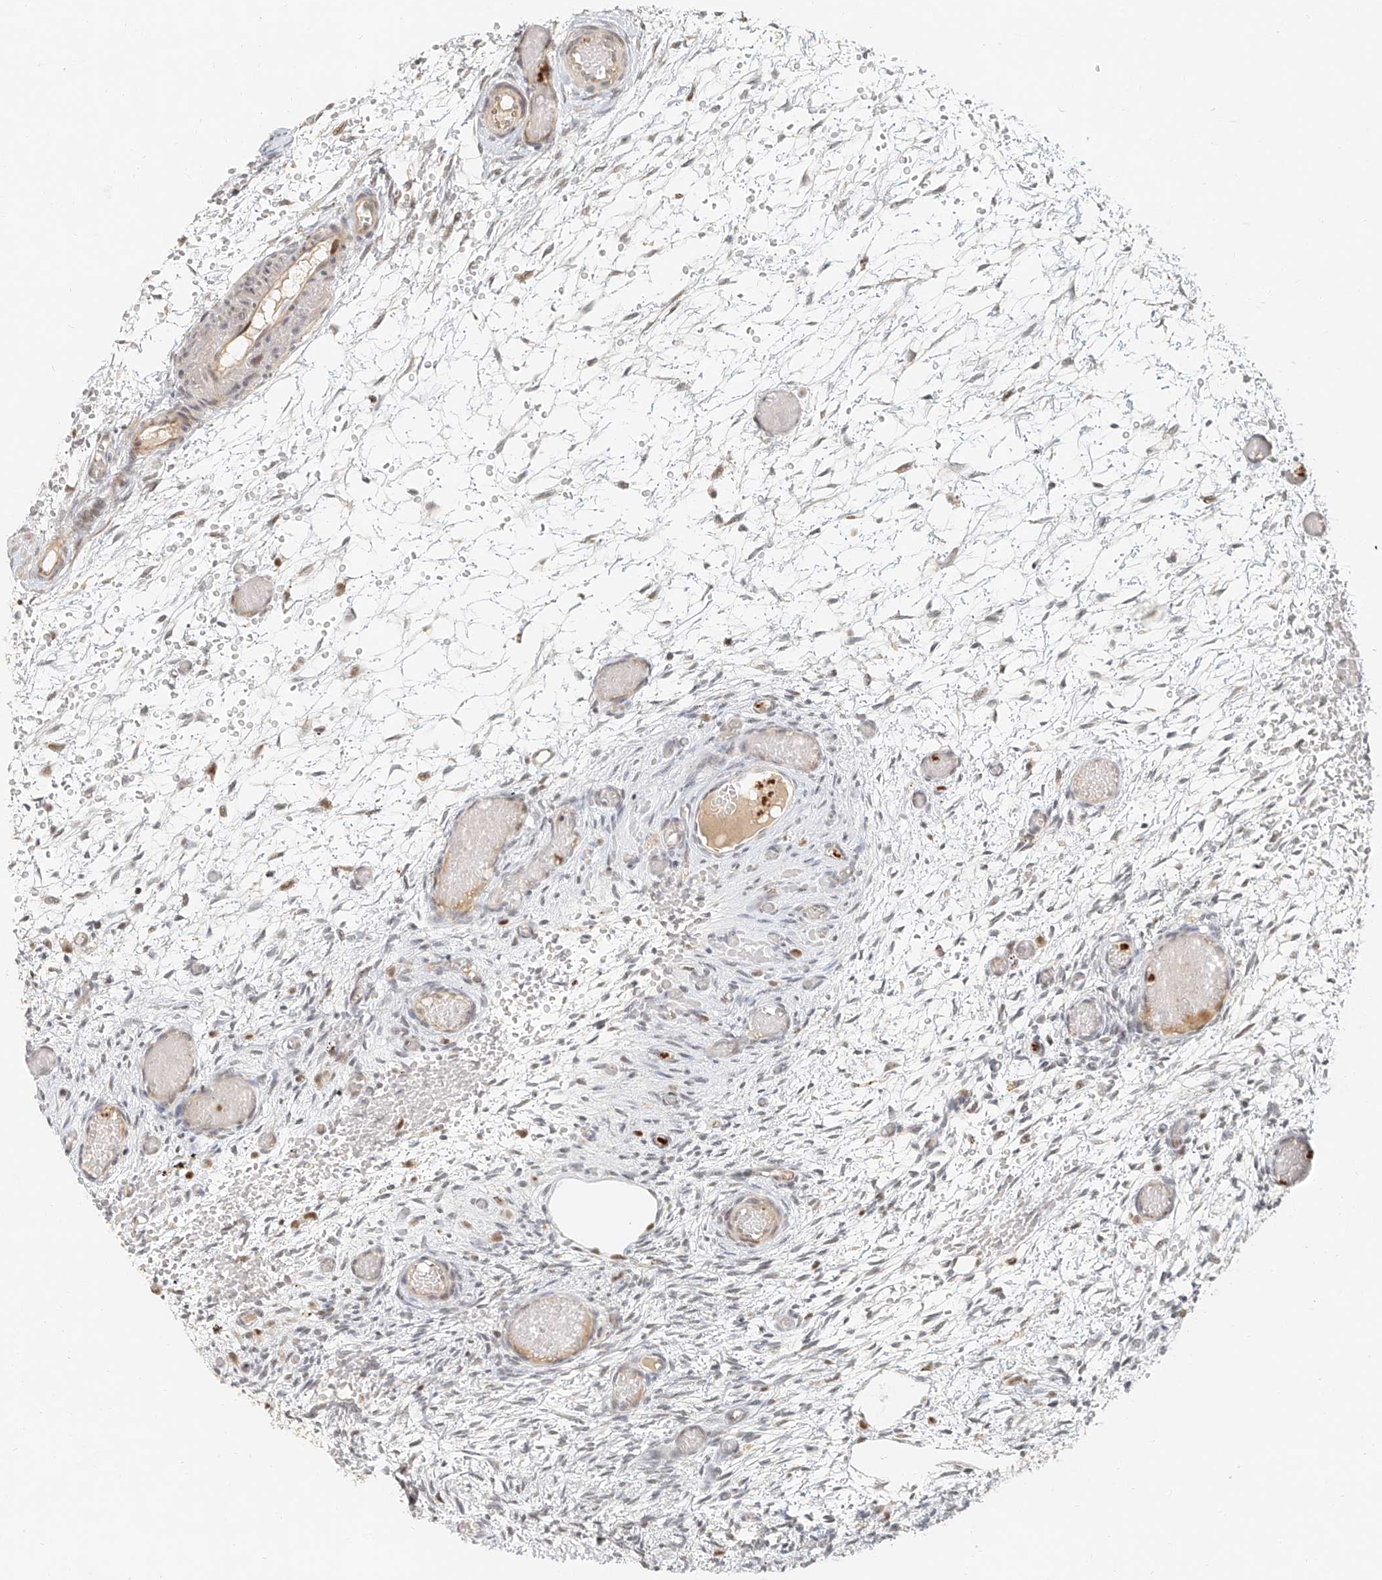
{"staining": {"intensity": "moderate", "quantity": "25%-75%", "location": "nuclear"}, "tissue": "ovary", "cell_type": "Ovarian stroma cells", "image_type": "normal", "snomed": [{"axis": "morphology", "description": "Adenocarcinoma, NOS"}, {"axis": "topography", "description": "Endometrium"}], "caption": "DAB (3,3'-diaminobenzidine) immunohistochemical staining of benign ovary reveals moderate nuclear protein positivity in approximately 25%-75% of ovarian stroma cells. The protein is shown in brown color, while the nuclei are stained blue.", "gene": "CXorf58", "patient": {"sex": "female", "age": 32}}